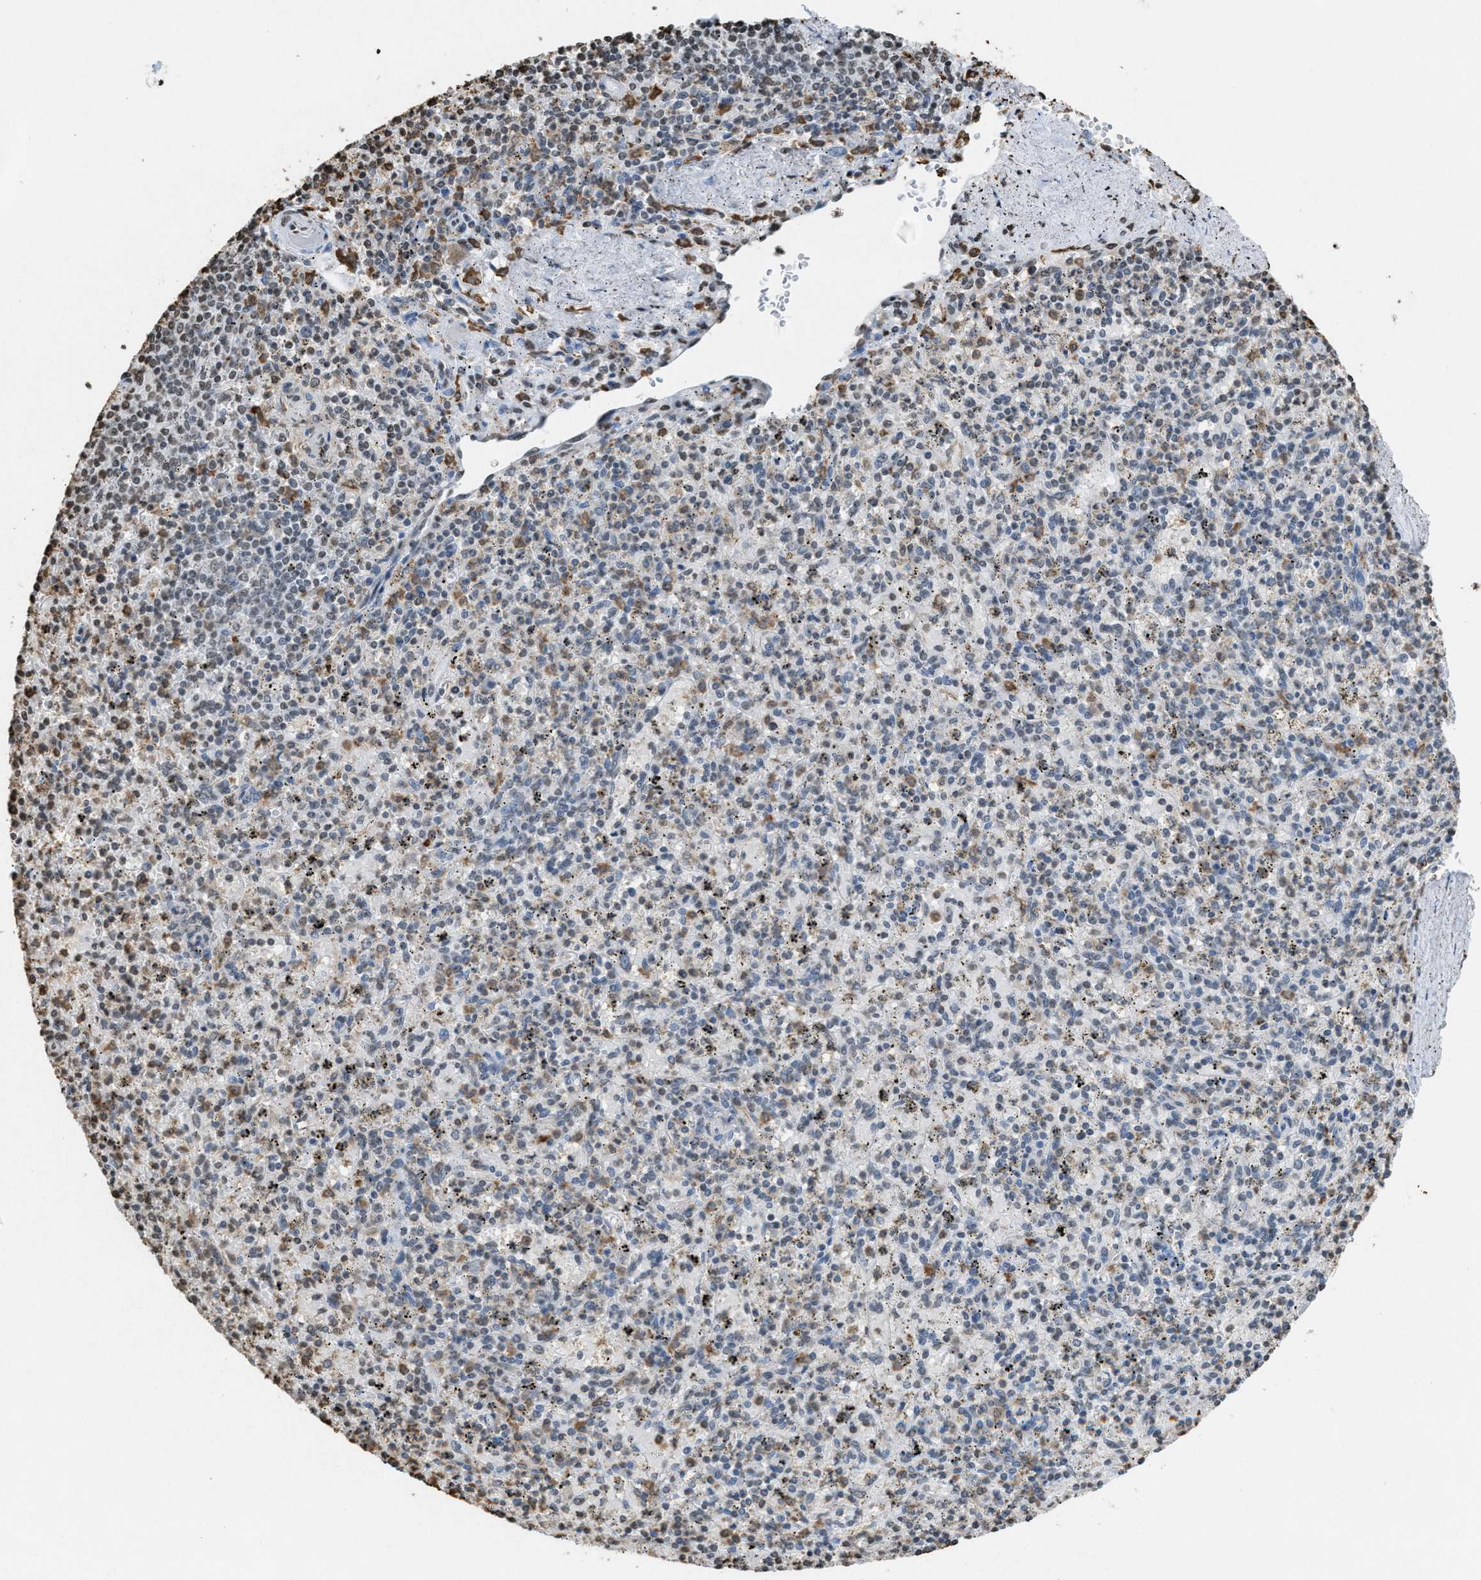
{"staining": {"intensity": "weak", "quantity": "<25%", "location": "cytoplasmic/membranous"}, "tissue": "spleen", "cell_type": "Cells in red pulp", "image_type": "normal", "snomed": [{"axis": "morphology", "description": "Normal tissue, NOS"}, {"axis": "topography", "description": "Spleen"}], "caption": "DAB immunohistochemical staining of unremarkable spleen shows no significant staining in cells in red pulp. (Immunohistochemistry, brightfield microscopy, high magnification).", "gene": "NUP88", "patient": {"sex": "male", "age": 72}}